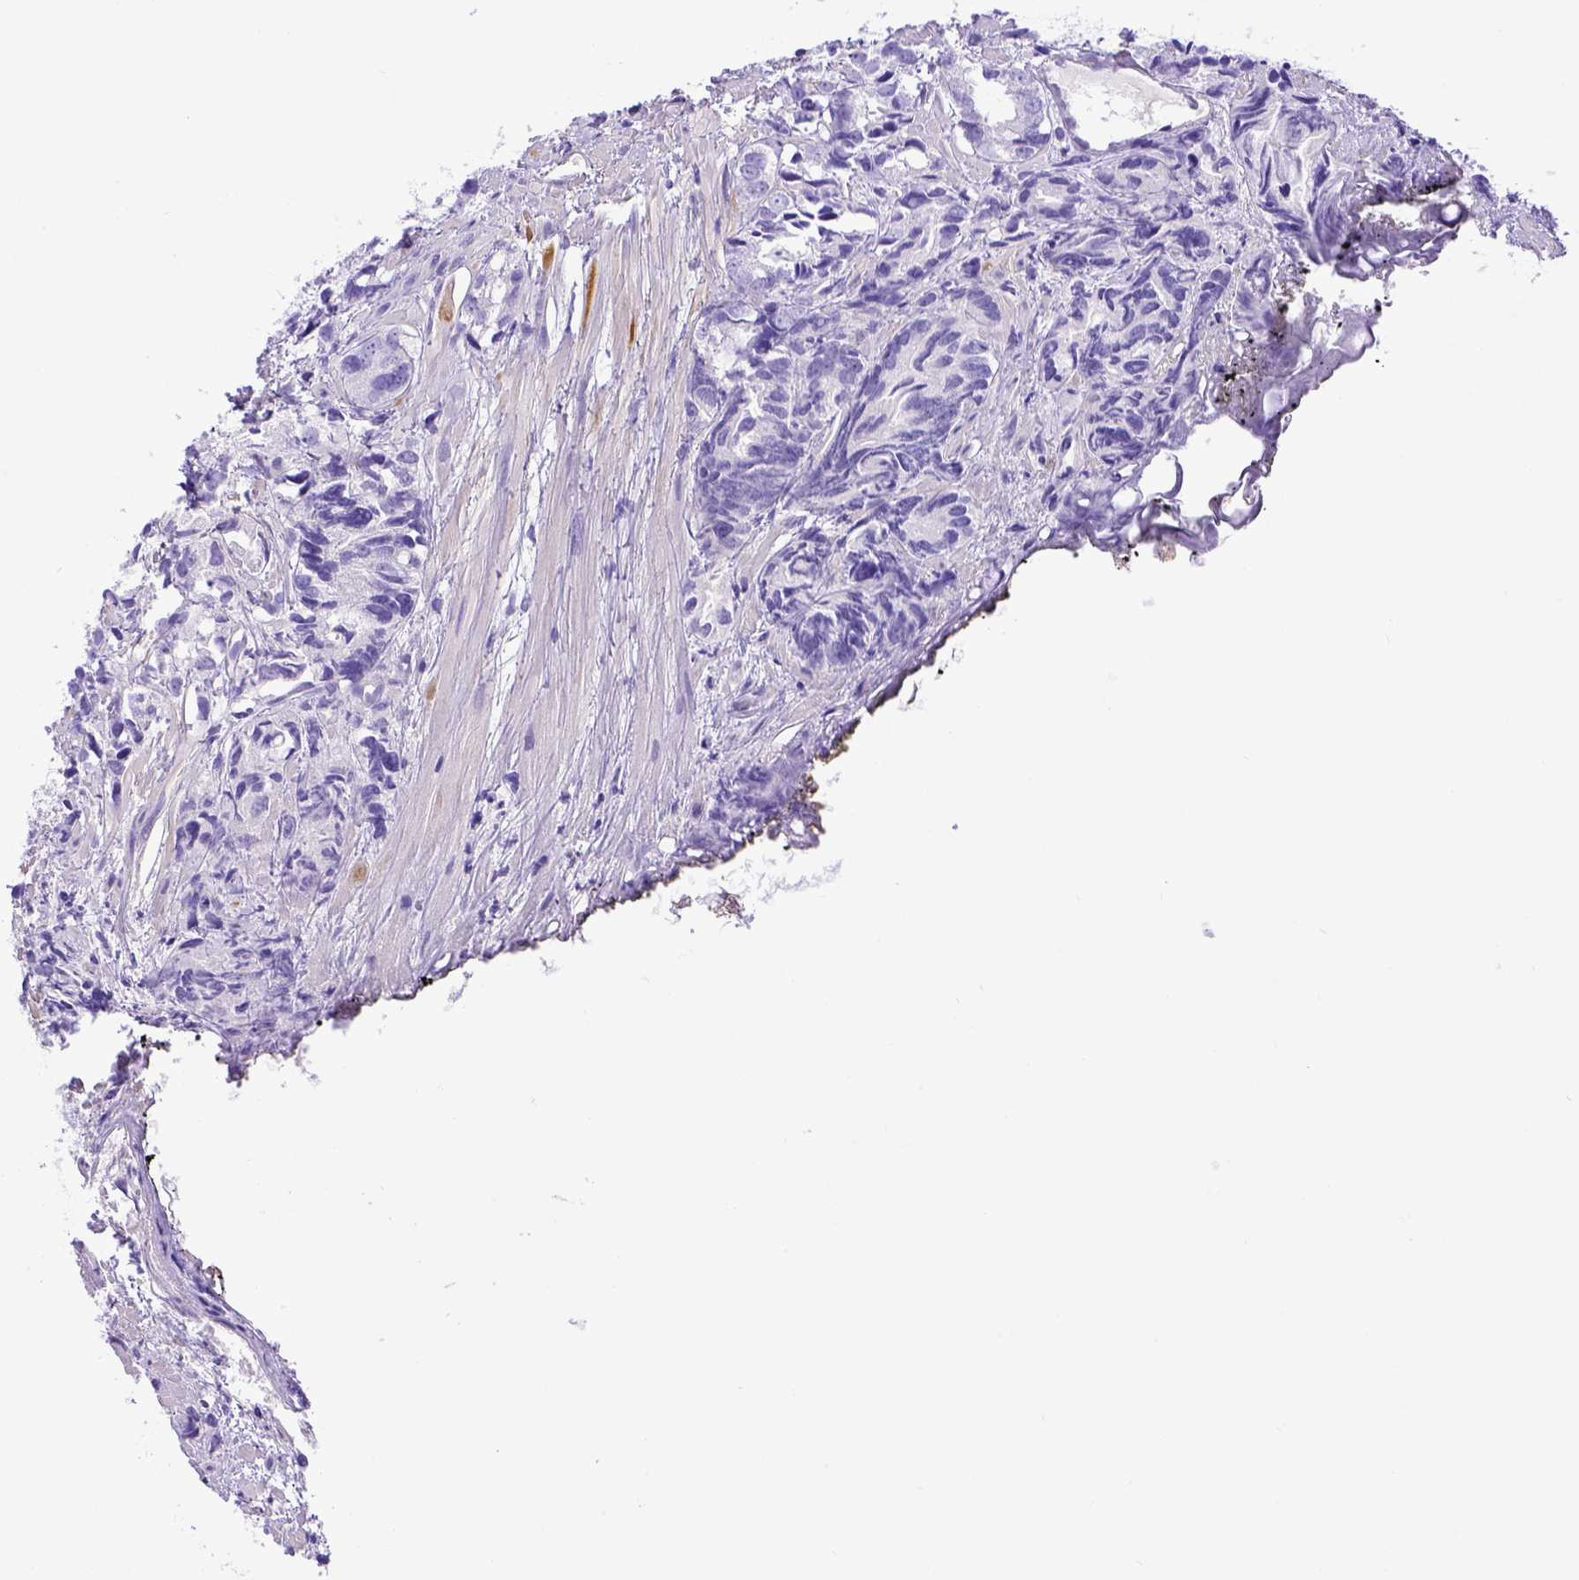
{"staining": {"intensity": "negative", "quantity": "none", "location": "none"}, "tissue": "prostate cancer", "cell_type": "Tumor cells", "image_type": "cancer", "snomed": [{"axis": "morphology", "description": "Adenocarcinoma, High grade"}, {"axis": "topography", "description": "Prostate"}], "caption": "There is no significant positivity in tumor cells of prostate cancer (high-grade adenocarcinoma).", "gene": "LRRC18", "patient": {"sex": "male", "age": 79}}